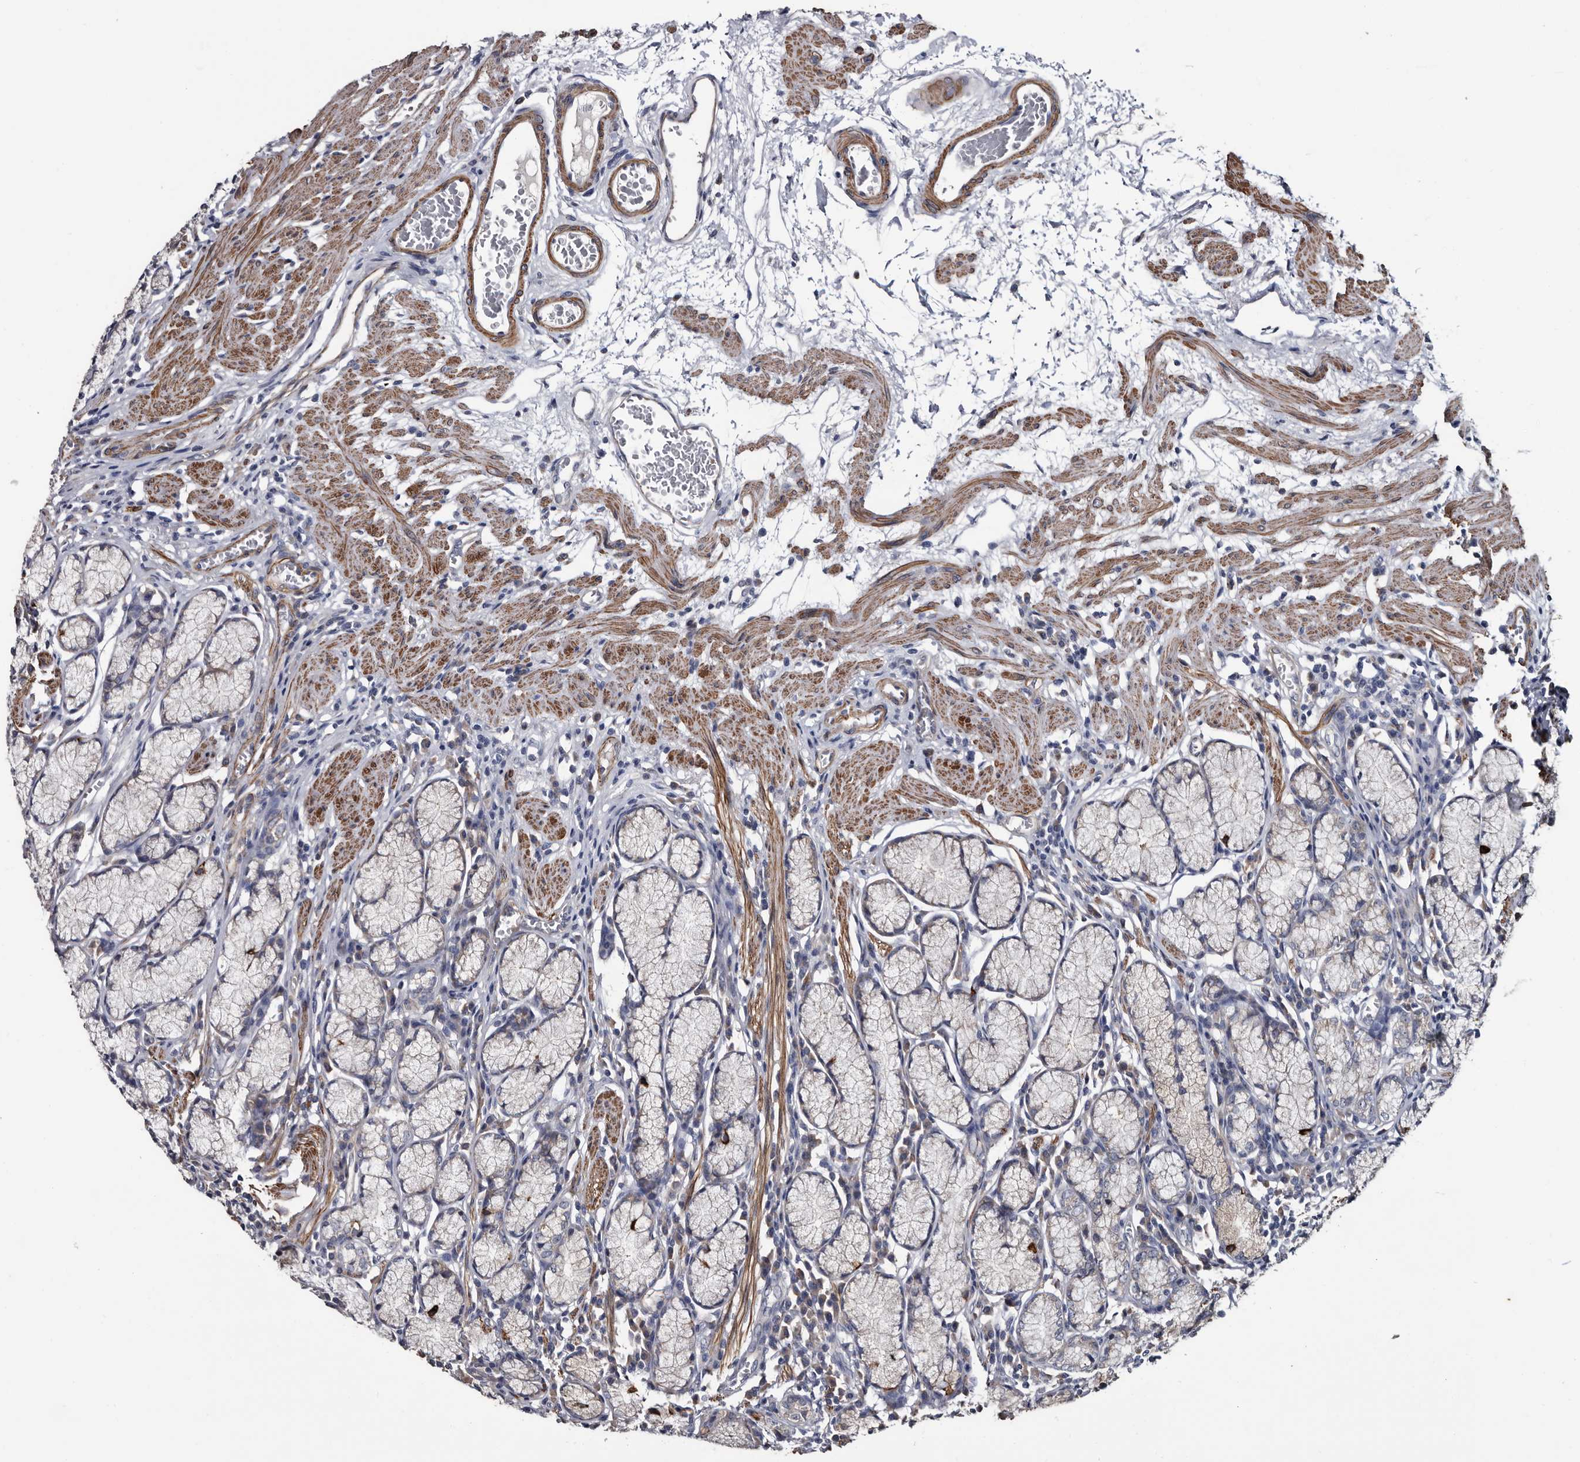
{"staining": {"intensity": "moderate", "quantity": "25%-75%", "location": "cytoplasmic/membranous"}, "tissue": "stomach", "cell_type": "Glandular cells", "image_type": "normal", "snomed": [{"axis": "morphology", "description": "Normal tissue, NOS"}, {"axis": "topography", "description": "Stomach"}], "caption": "Immunohistochemistry (IHC) of unremarkable stomach demonstrates medium levels of moderate cytoplasmic/membranous positivity in approximately 25%-75% of glandular cells.", "gene": "IARS1", "patient": {"sex": "male", "age": 55}}